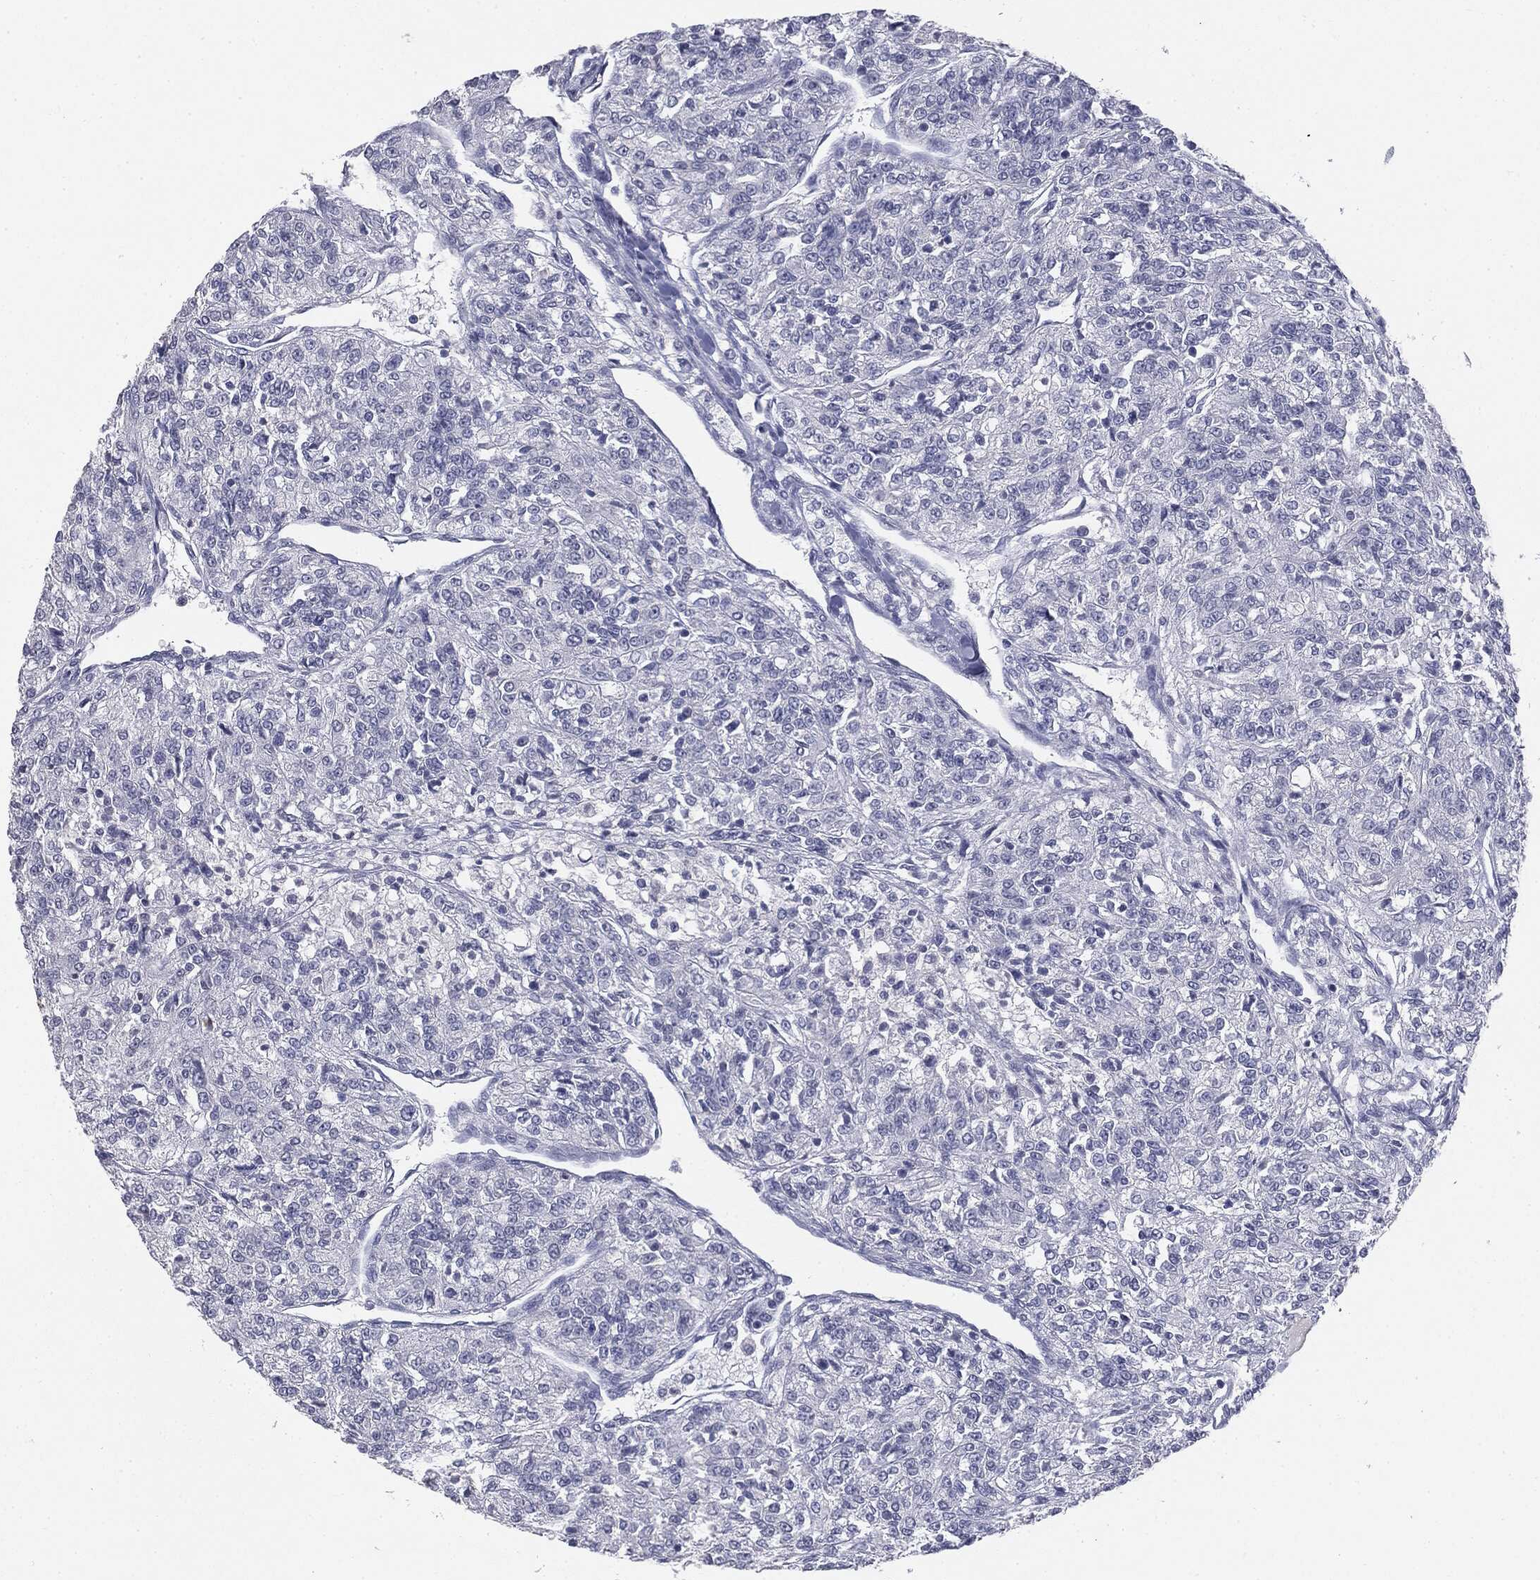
{"staining": {"intensity": "negative", "quantity": "none", "location": "none"}, "tissue": "renal cancer", "cell_type": "Tumor cells", "image_type": "cancer", "snomed": [{"axis": "morphology", "description": "Adenocarcinoma, NOS"}, {"axis": "topography", "description": "Kidney"}], "caption": "This is a histopathology image of IHC staining of renal adenocarcinoma, which shows no staining in tumor cells.", "gene": "MUC1", "patient": {"sex": "female", "age": 63}}